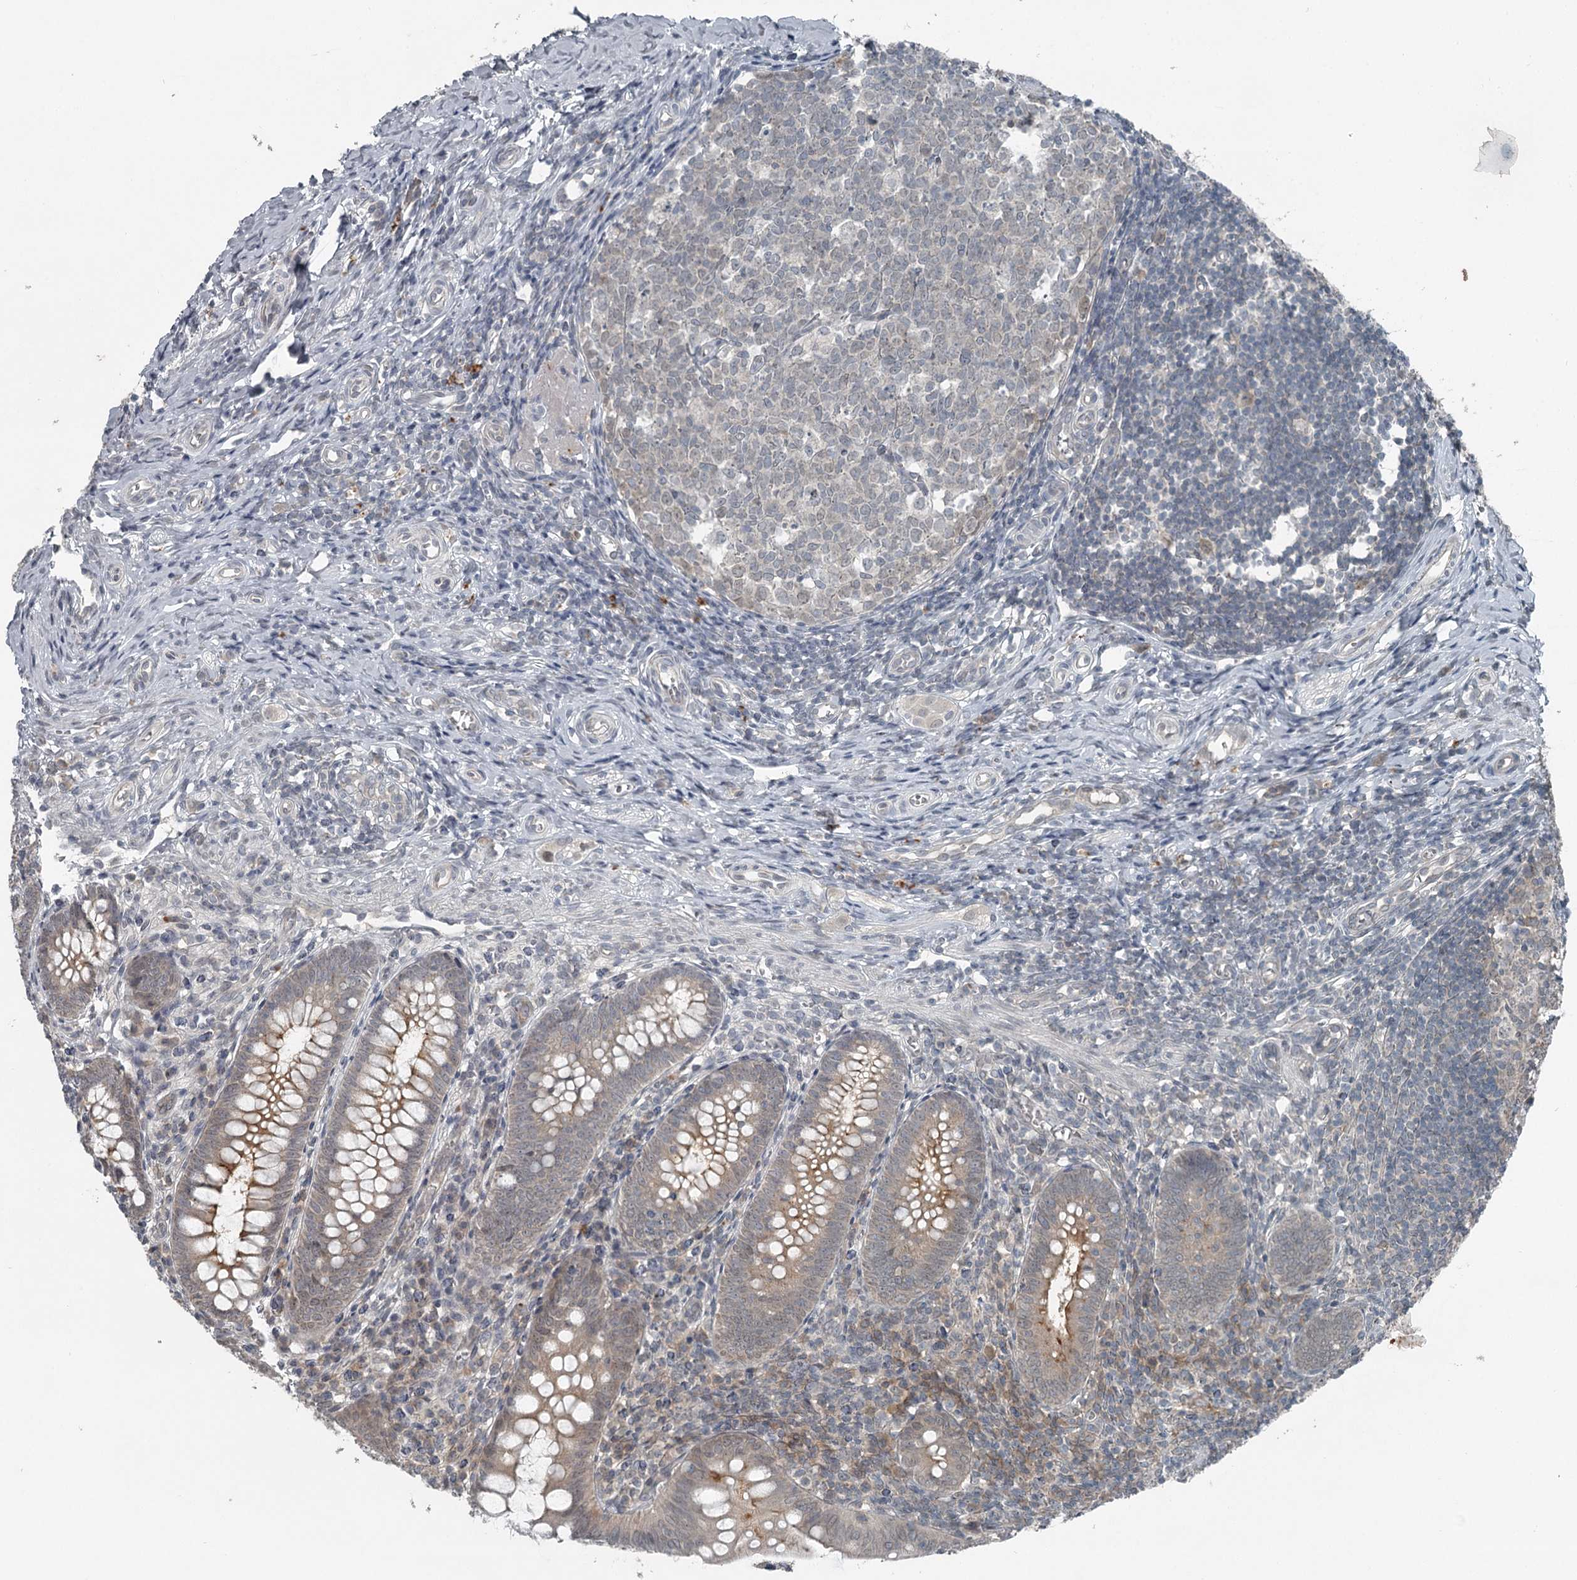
{"staining": {"intensity": "weak", "quantity": "25%-75%", "location": "cytoplasmic/membranous"}, "tissue": "appendix", "cell_type": "Glandular cells", "image_type": "normal", "snomed": [{"axis": "morphology", "description": "Normal tissue, NOS"}, {"axis": "topography", "description": "Appendix"}], "caption": "Weak cytoplasmic/membranous protein positivity is appreciated in approximately 25%-75% of glandular cells in appendix.", "gene": "SLC39A8", "patient": {"sex": "male", "age": 14}}